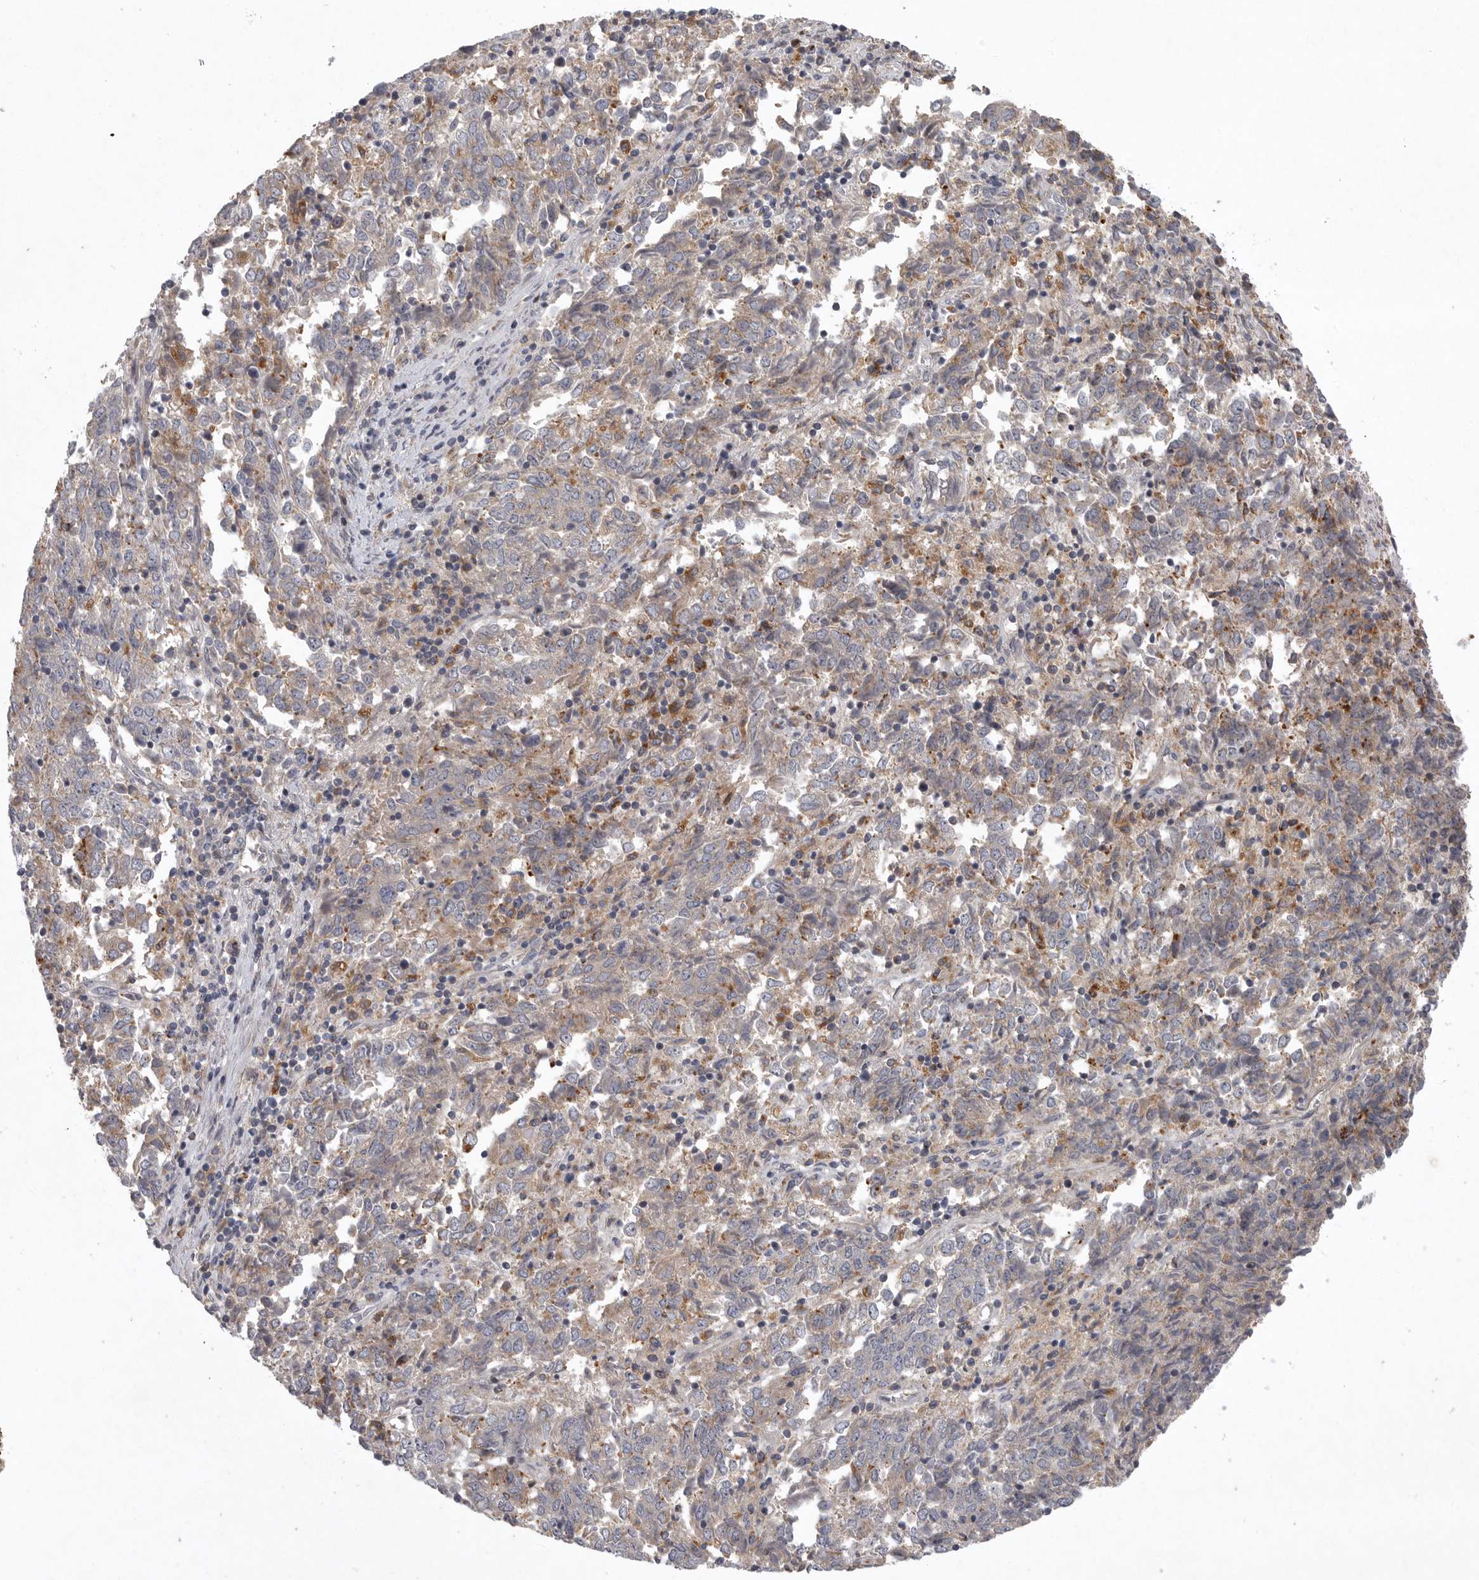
{"staining": {"intensity": "weak", "quantity": "25%-75%", "location": "cytoplasmic/membranous"}, "tissue": "endometrial cancer", "cell_type": "Tumor cells", "image_type": "cancer", "snomed": [{"axis": "morphology", "description": "Adenocarcinoma, NOS"}, {"axis": "topography", "description": "Endometrium"}], "caption": "Immunohistochemical staining of human endometrial adenocarcinoma shows low levels of weak cytoplasmic/membranous protein positivity in approximately 25%-75% of tumor cells. (DAB (3,3'-diaminobenzidine) IHC, brown staining for protein, blue staining for nuclei).", "gene": "LAMTOR3", "patient": {"sex": "female", "age": 80}}